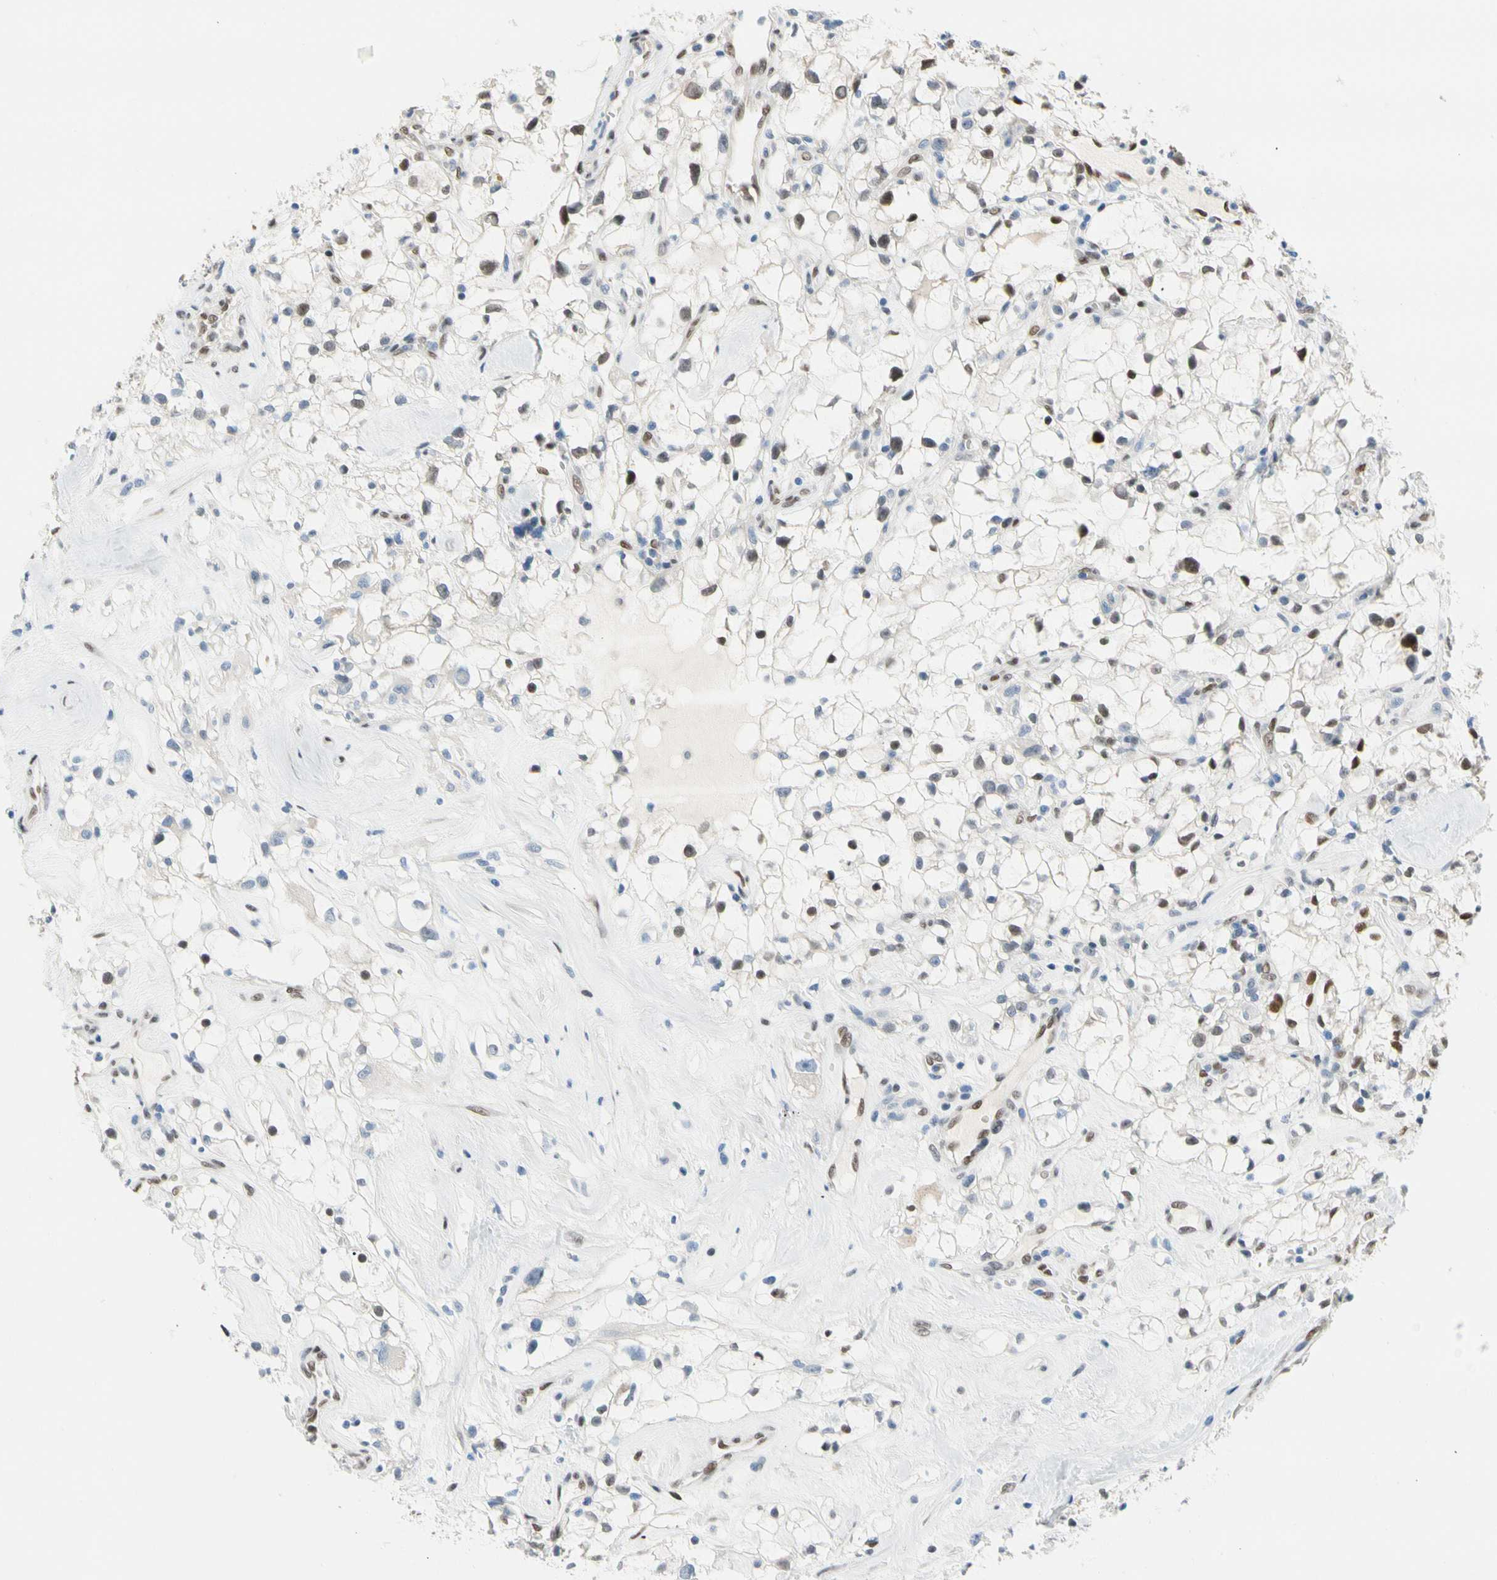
{"staining": {"intensity": "weak", "quantity": "<25%", "location": "nuclear"}, "tissue": "renal cancer", "cell_type": "Tumor cells", "image_type": "cancer", "snomed": [{"axis": "morphology", "description": "Adenocarcinoma, NOS"}, {"axis": "topography", "description": "Kidney"}], "caption": "Immunohistochemical staining of human renal cancer demonstrates no significant staining in tumor cells.", "gene": "NFIA", "patient": {"sex": "female", "age": 60}}